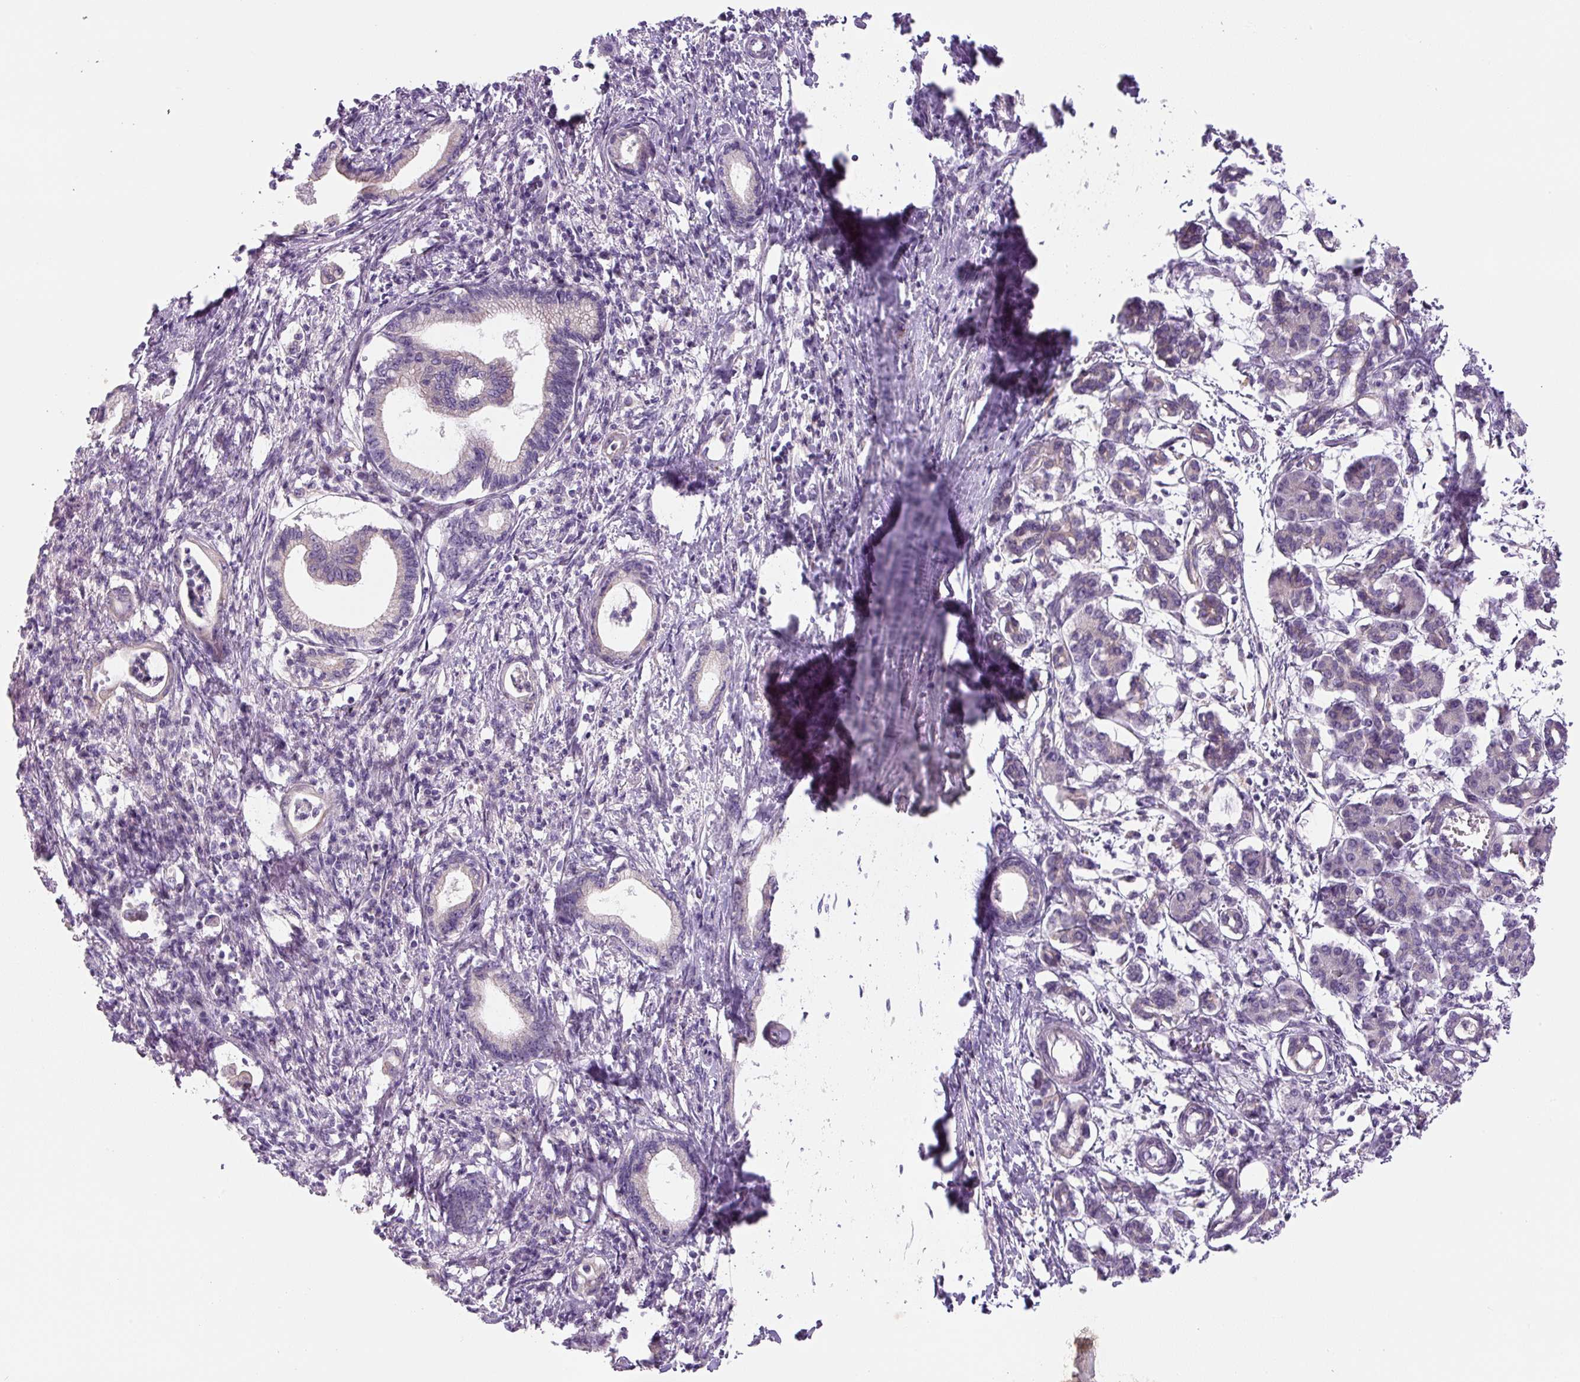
{"staining": {"intensity": "negative", "quantity": "none", "location": "none"}, "tissue": "pancreatic cancer", "cell_type": "Tumor cells", "image_type": "cancer", "snomed": [{"axis": "morphology", "description": "Adenocarcinoma, NOS"}, {"axis": "topography", "description": "Pancreas"}], "caption": "Photomicrograph shows no protein positivity in tumor cells of pancreatic adenocarcinoma tissue.", "gene": "YIF1B", "patient": {"sex": "female", "age": 55}}